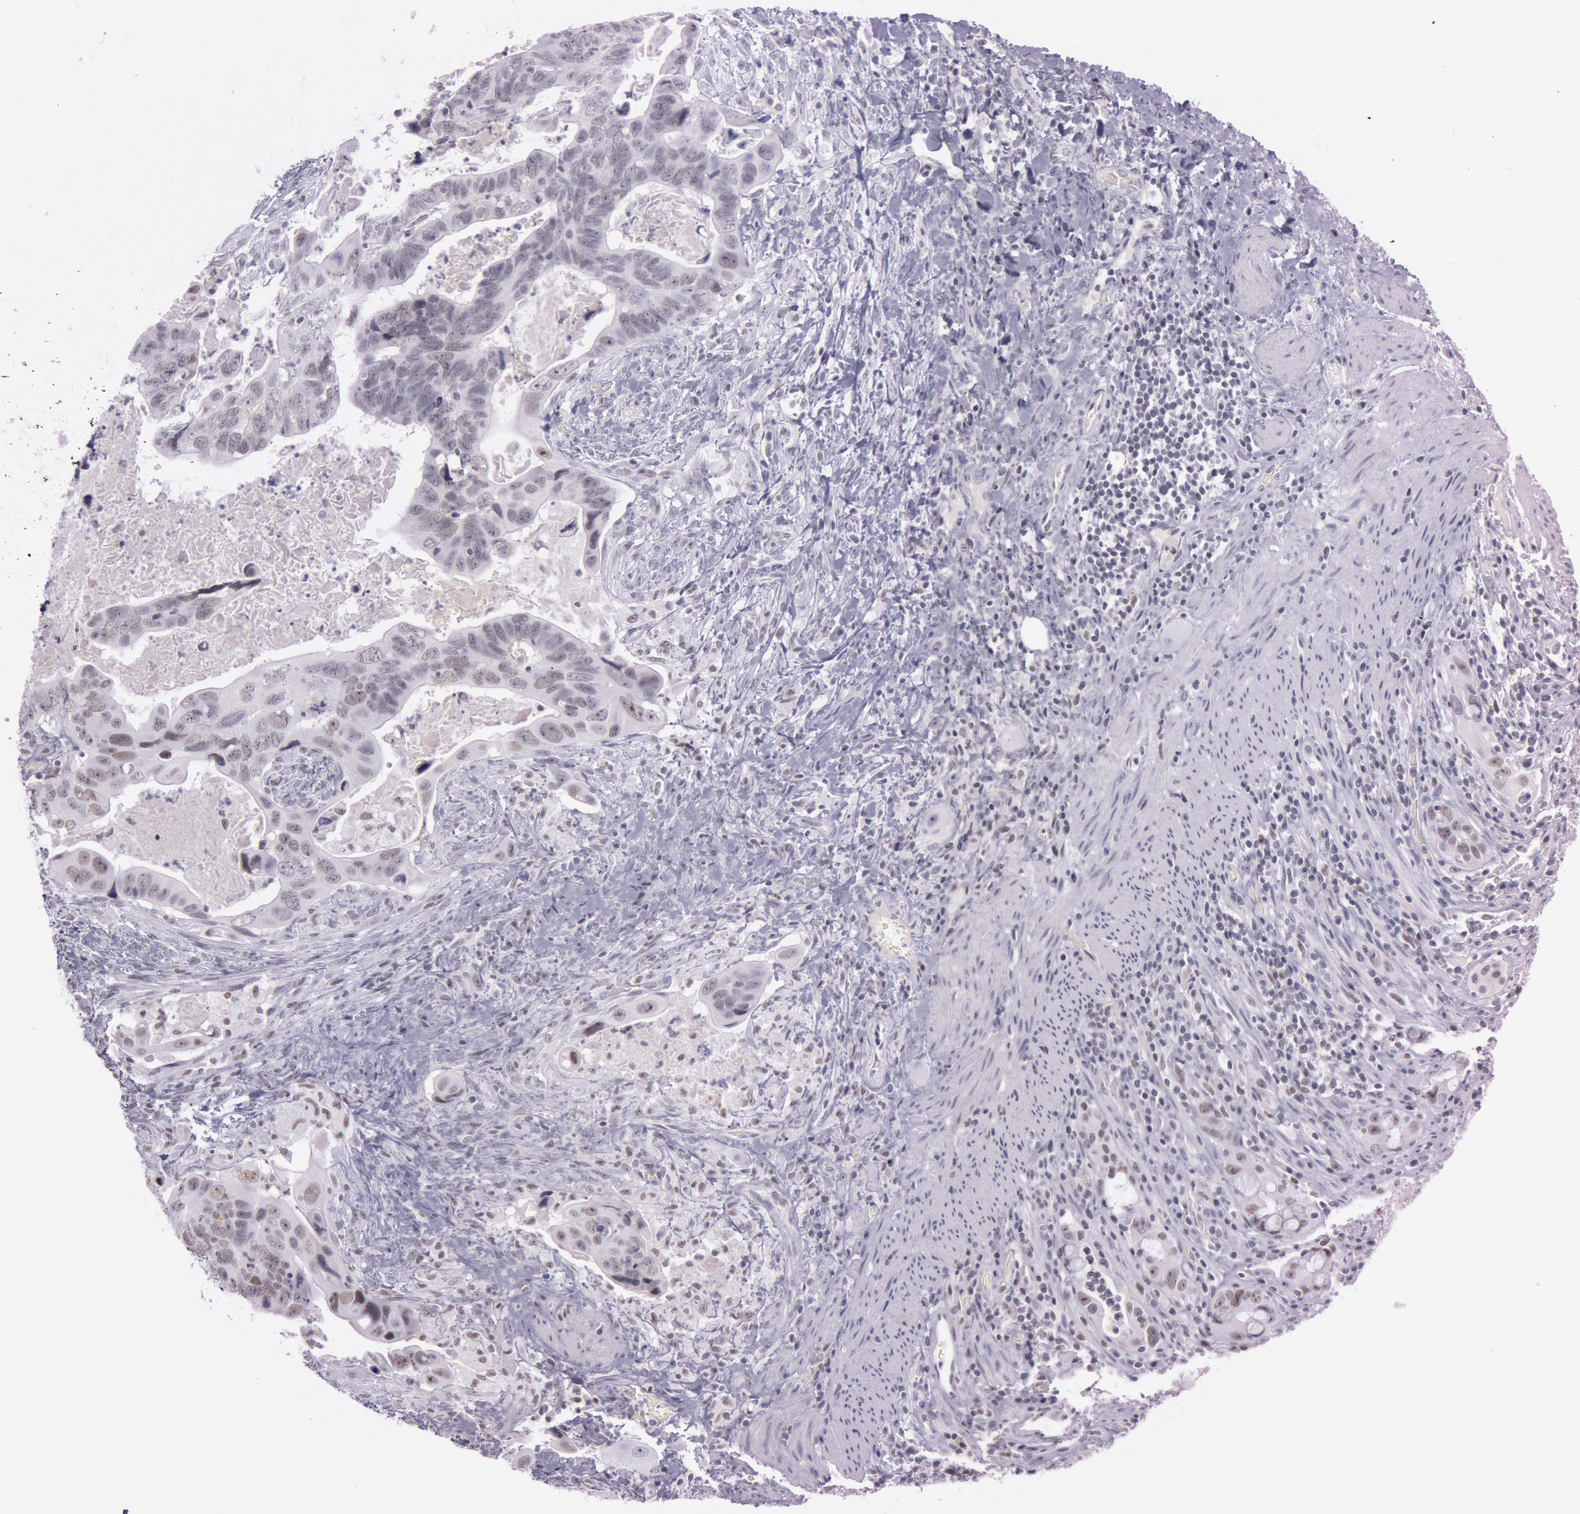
{"staining": {"intensity": "weak", "quantity": "<25%", "location": "nuclear"}, "tissue": "colorectal cancer", "cell_type": "Tumor cells", "image_type": "cancer", "snomed": [{"axis": "morphology", "description": "Adenocarcinoma, NOS"}, {"axis": "topography", "description": "Rectum"}], "caption": "IHC photomicrograph of neoplastic tissue: colorectal cancer stained with DAB (3,3'-diaminobenzidine) shows no significant protein positivity in tumor cells.", "gene": "TASL", "patient": {"sex": "male", "age": 53}}